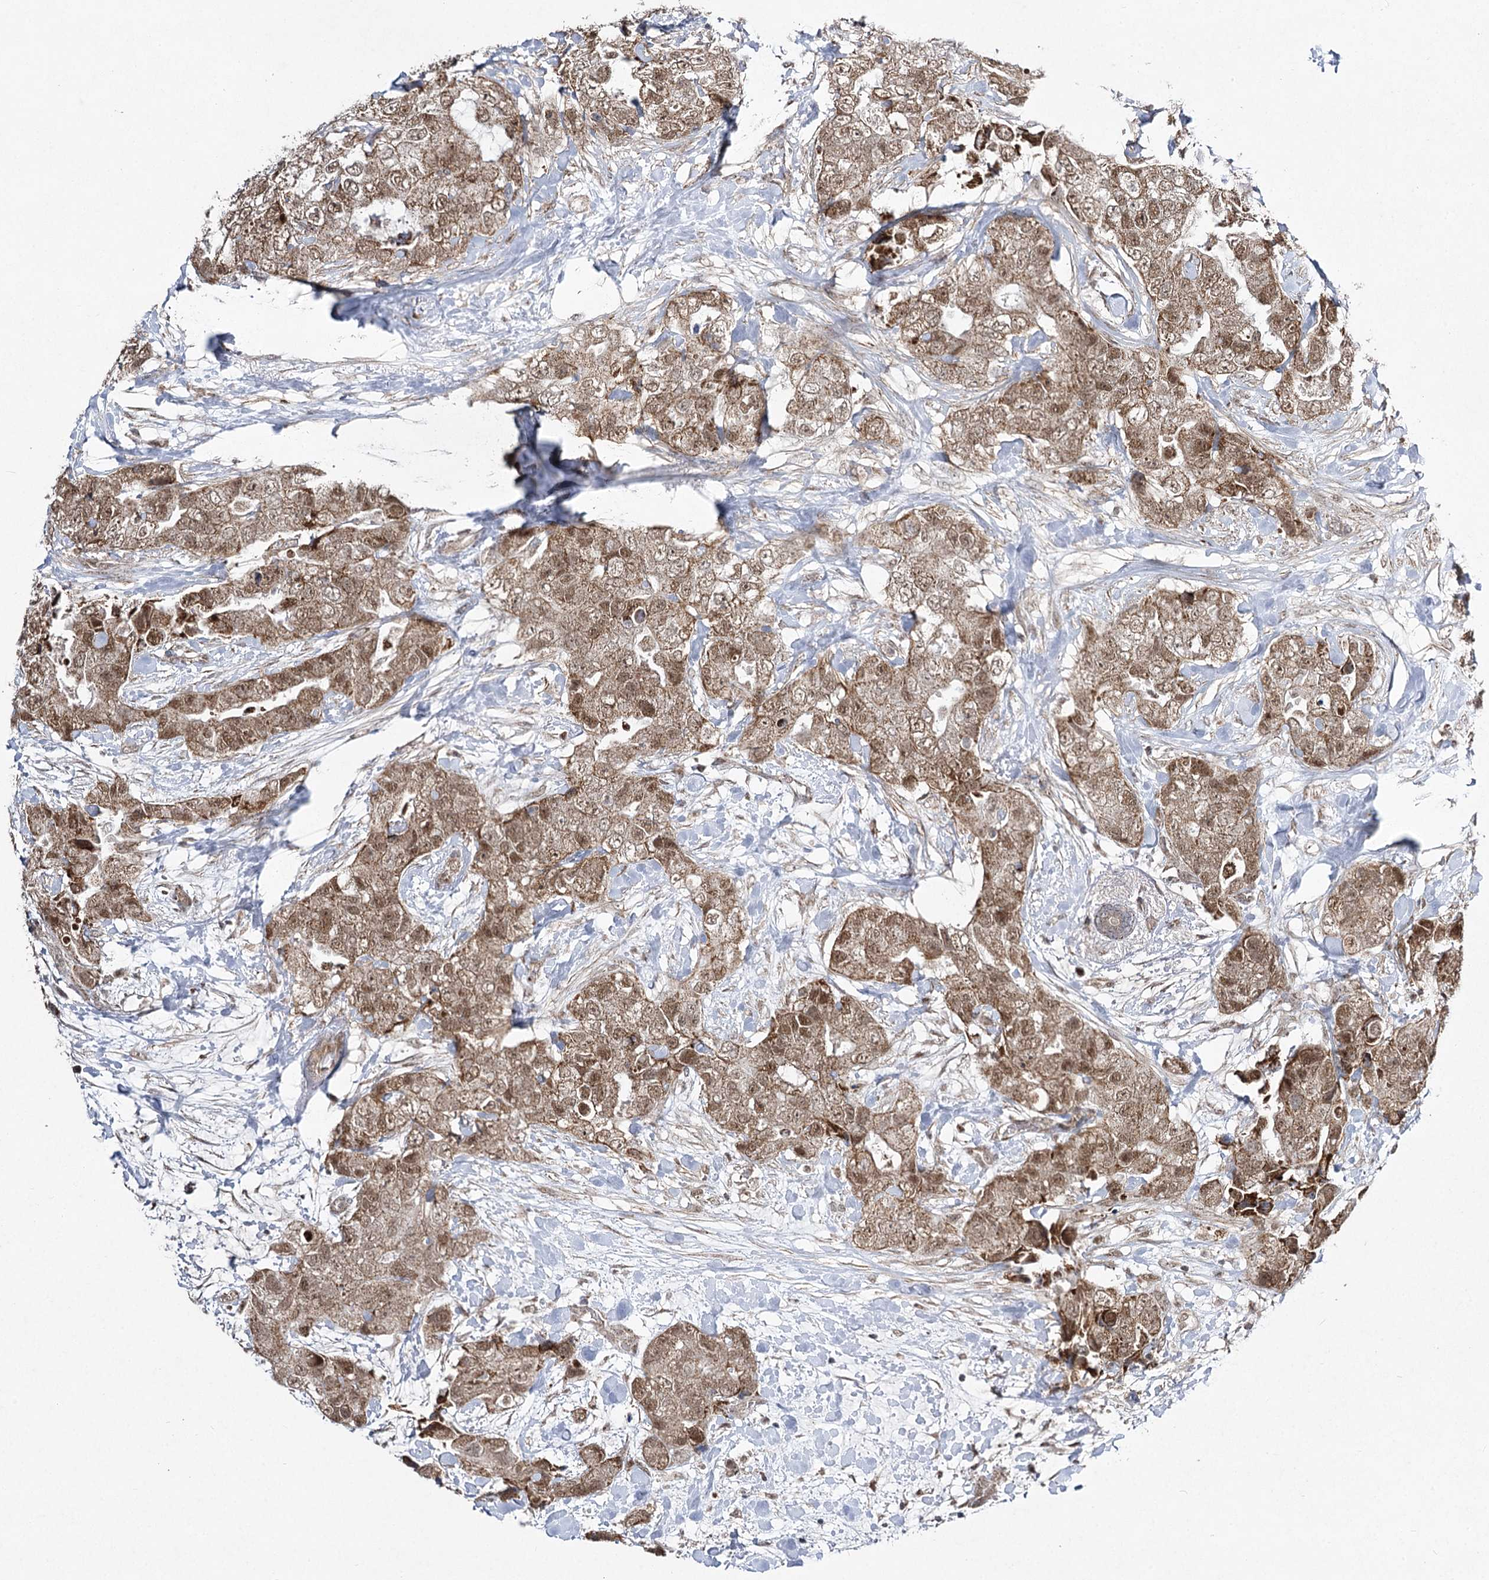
{"staining": {"intensity": "moderate", "quantity": ">75%", "location": "cytoplasmic/membranous,nuclear"}, "tissue": "breast cancer", "cell_type": "Tumor cells", "image_type": "cancer", "snomed": [{"axis": "morphology", "description": "Duct carcinoma"}, {"axis": "topography", "description": "Breast"}], "caption": "Breast cancer stained with a brown dye demonstrates moderate cytoplasmic/membranous and nuclear positive expression in about >75% of tumor cells.", "gene": "SLC4A1AP", "patient": {"sex": "female", "age": 62}}